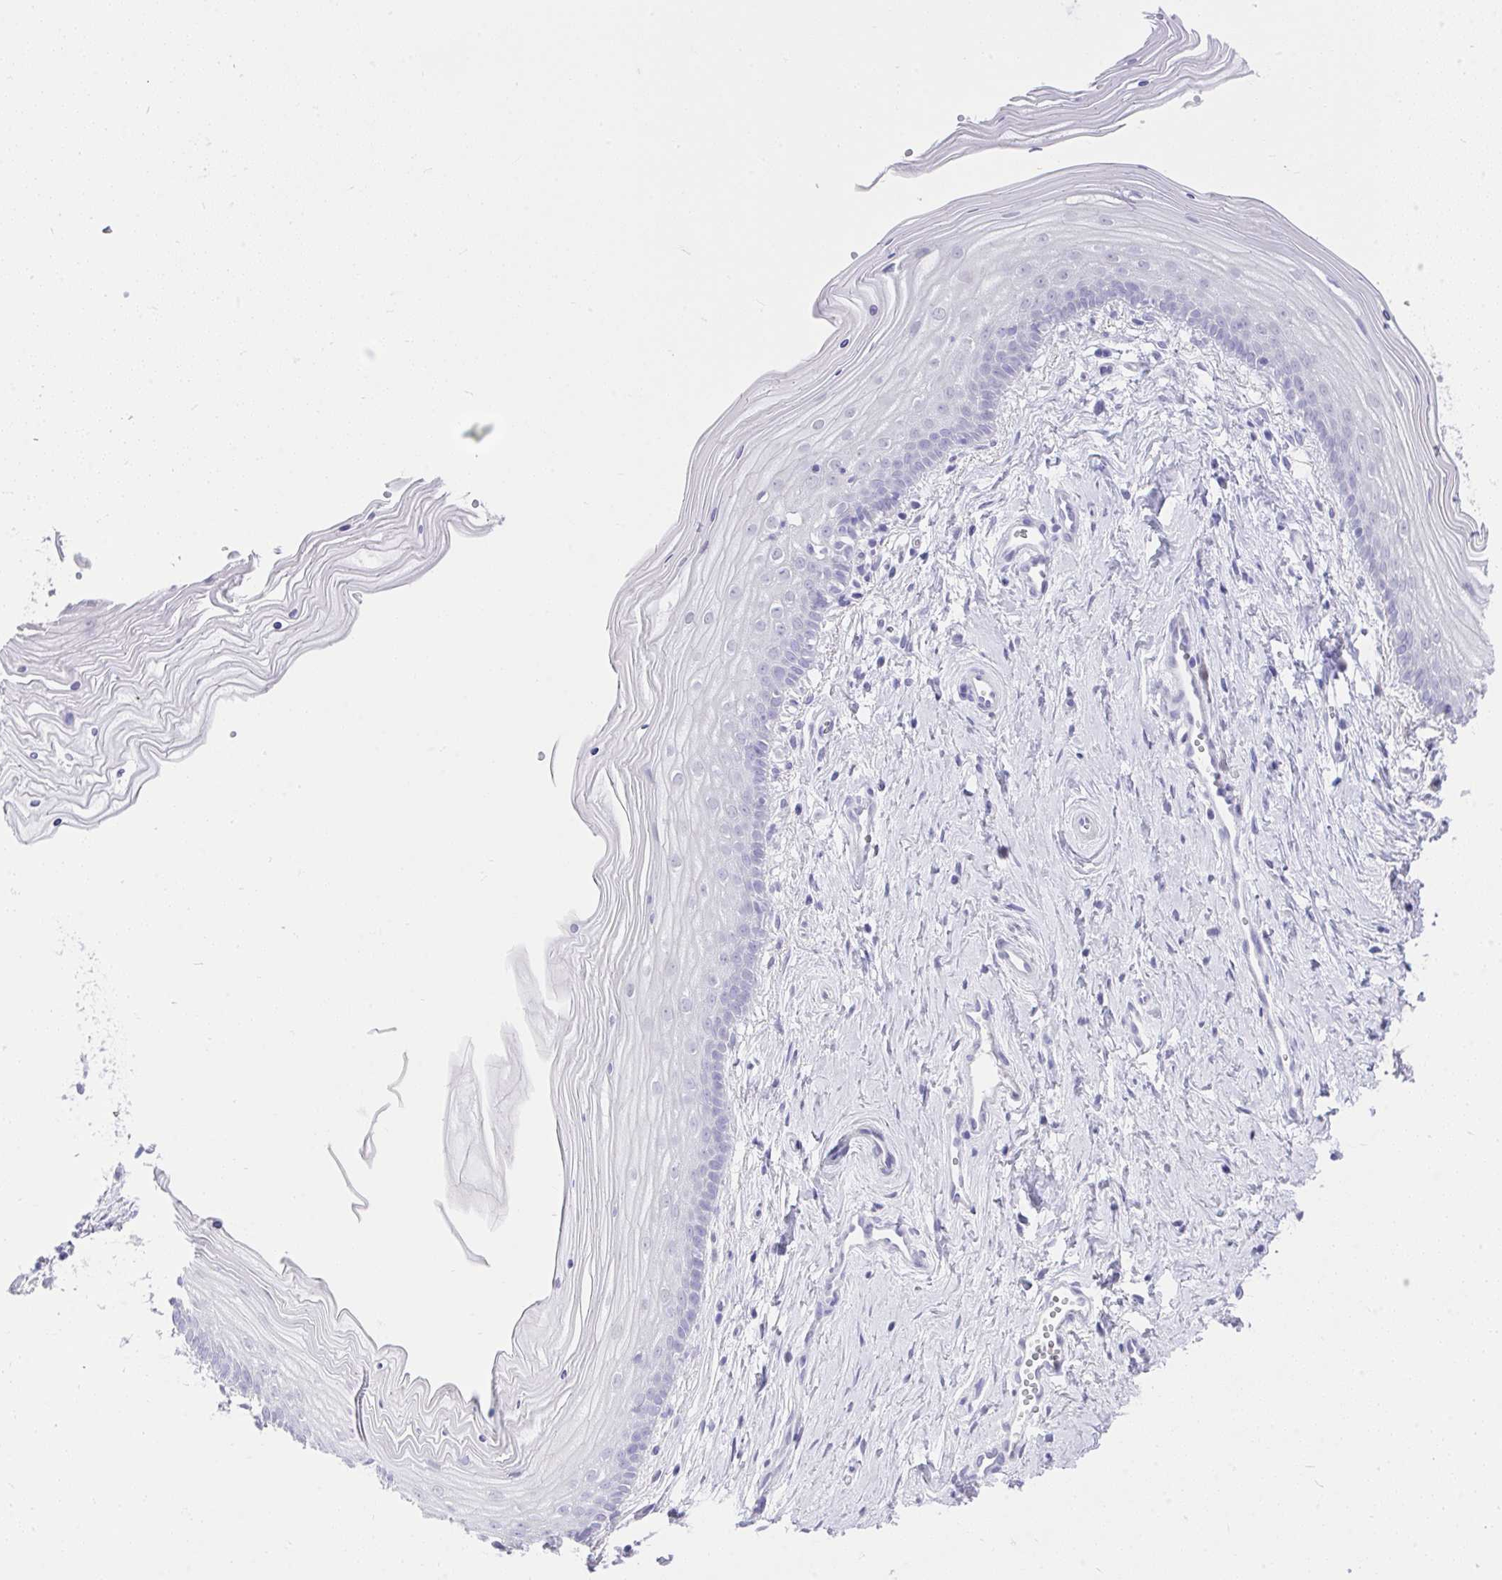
{"staining": {"intensity": "negative", "quantity": "none", "location": "none"}, "tissue": "vagina", "cell_type": "Squamous epithelial cells", "image_type": "normal", "snomed": [{"axis": "morphology", "description": "Normal tissue, NOS"}, {"axis": "topography", "description": "Vagina"}], "caption": "A high-resolution micrograph shows IHC staining of unremarkable vagina, which demonstrates no significant positivity in squamous epithelial cells.", "gene": "MS4A12", "patient": {"sex": "female", "age": 38}}